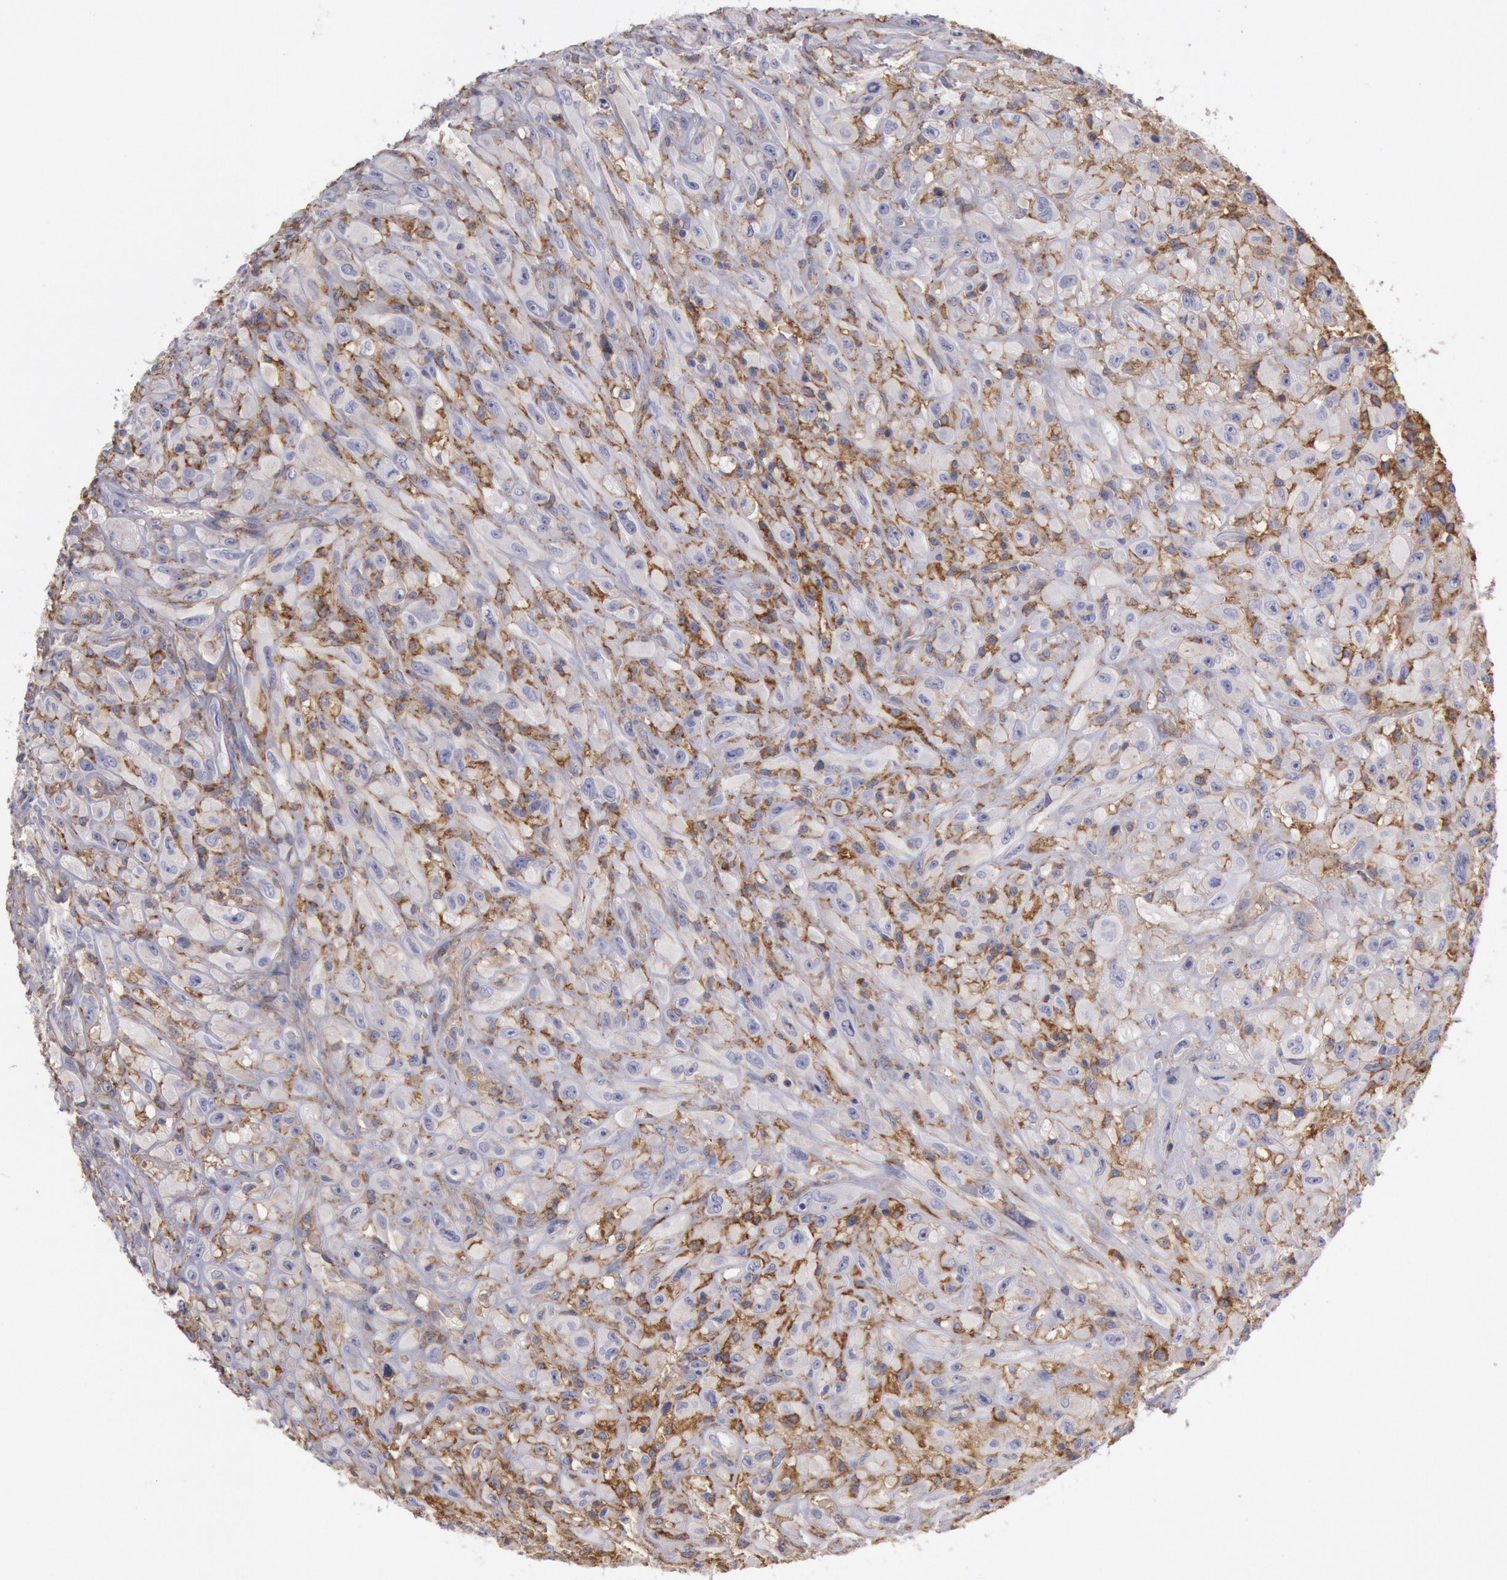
{"staining": {"intensity": "moderate", "quantity": "<25%", "location": "cytoplasmic/membranous"}, "tissue": "glioma", "cell_type": "Tumor cells", "image_type": "cancer", "snomed": [{"axis": "morphology", "description": "Glioma, malignant, High grade"}, {"axis": "topography", "description": "Brain"}], "caption": "A photomicrograph of human malignant high-grade glioma stained for a protein exhibits moderate cytoplasmic/membranous brown staining in tumor cells. (DAB IHC, brown staining for protein, blue staining for nuclei).", "gene": "SNAP23", "patient": {"sex": "male", "age": 48}}